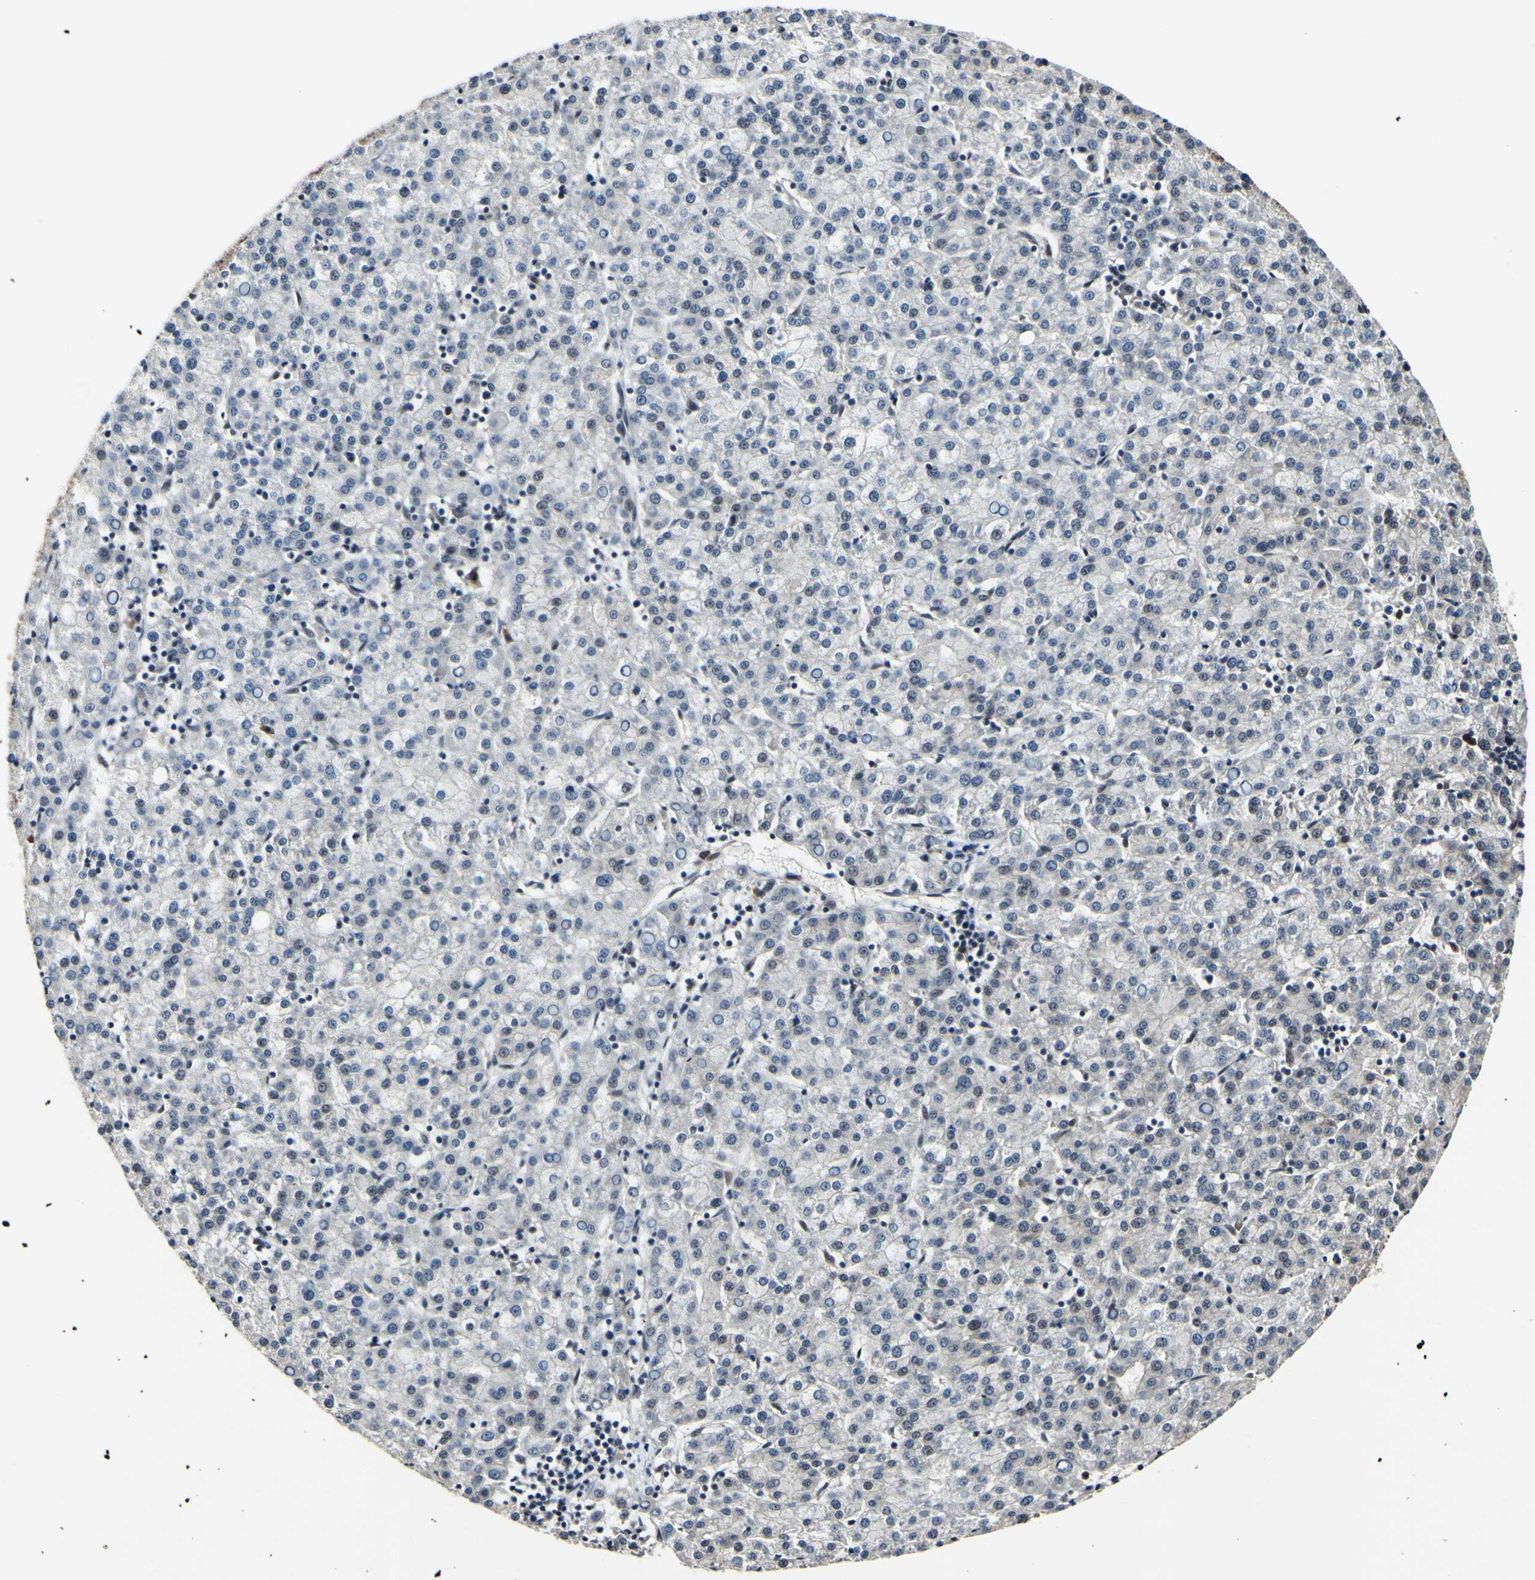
{"staining": {"intensity": "negative", "quantity": "none", "location": "none"}, "tissue": "liver cancer", "cell_type": "Tumor cells", "image_type": "cancer", "snomed": [{"axis": "morphology", "description": "Carcinoma, Hepatocellular, NOS"}, {"axis": "topography", "description": "Liver"}], "caption": "Immunohistochemistry micrograph of liver hepatocellular carcinoma stained for a protein (brown), which displays no expression in tumor cells.", "gene": "PSMD10", "patient": {"sex": "female", "age": 58}}